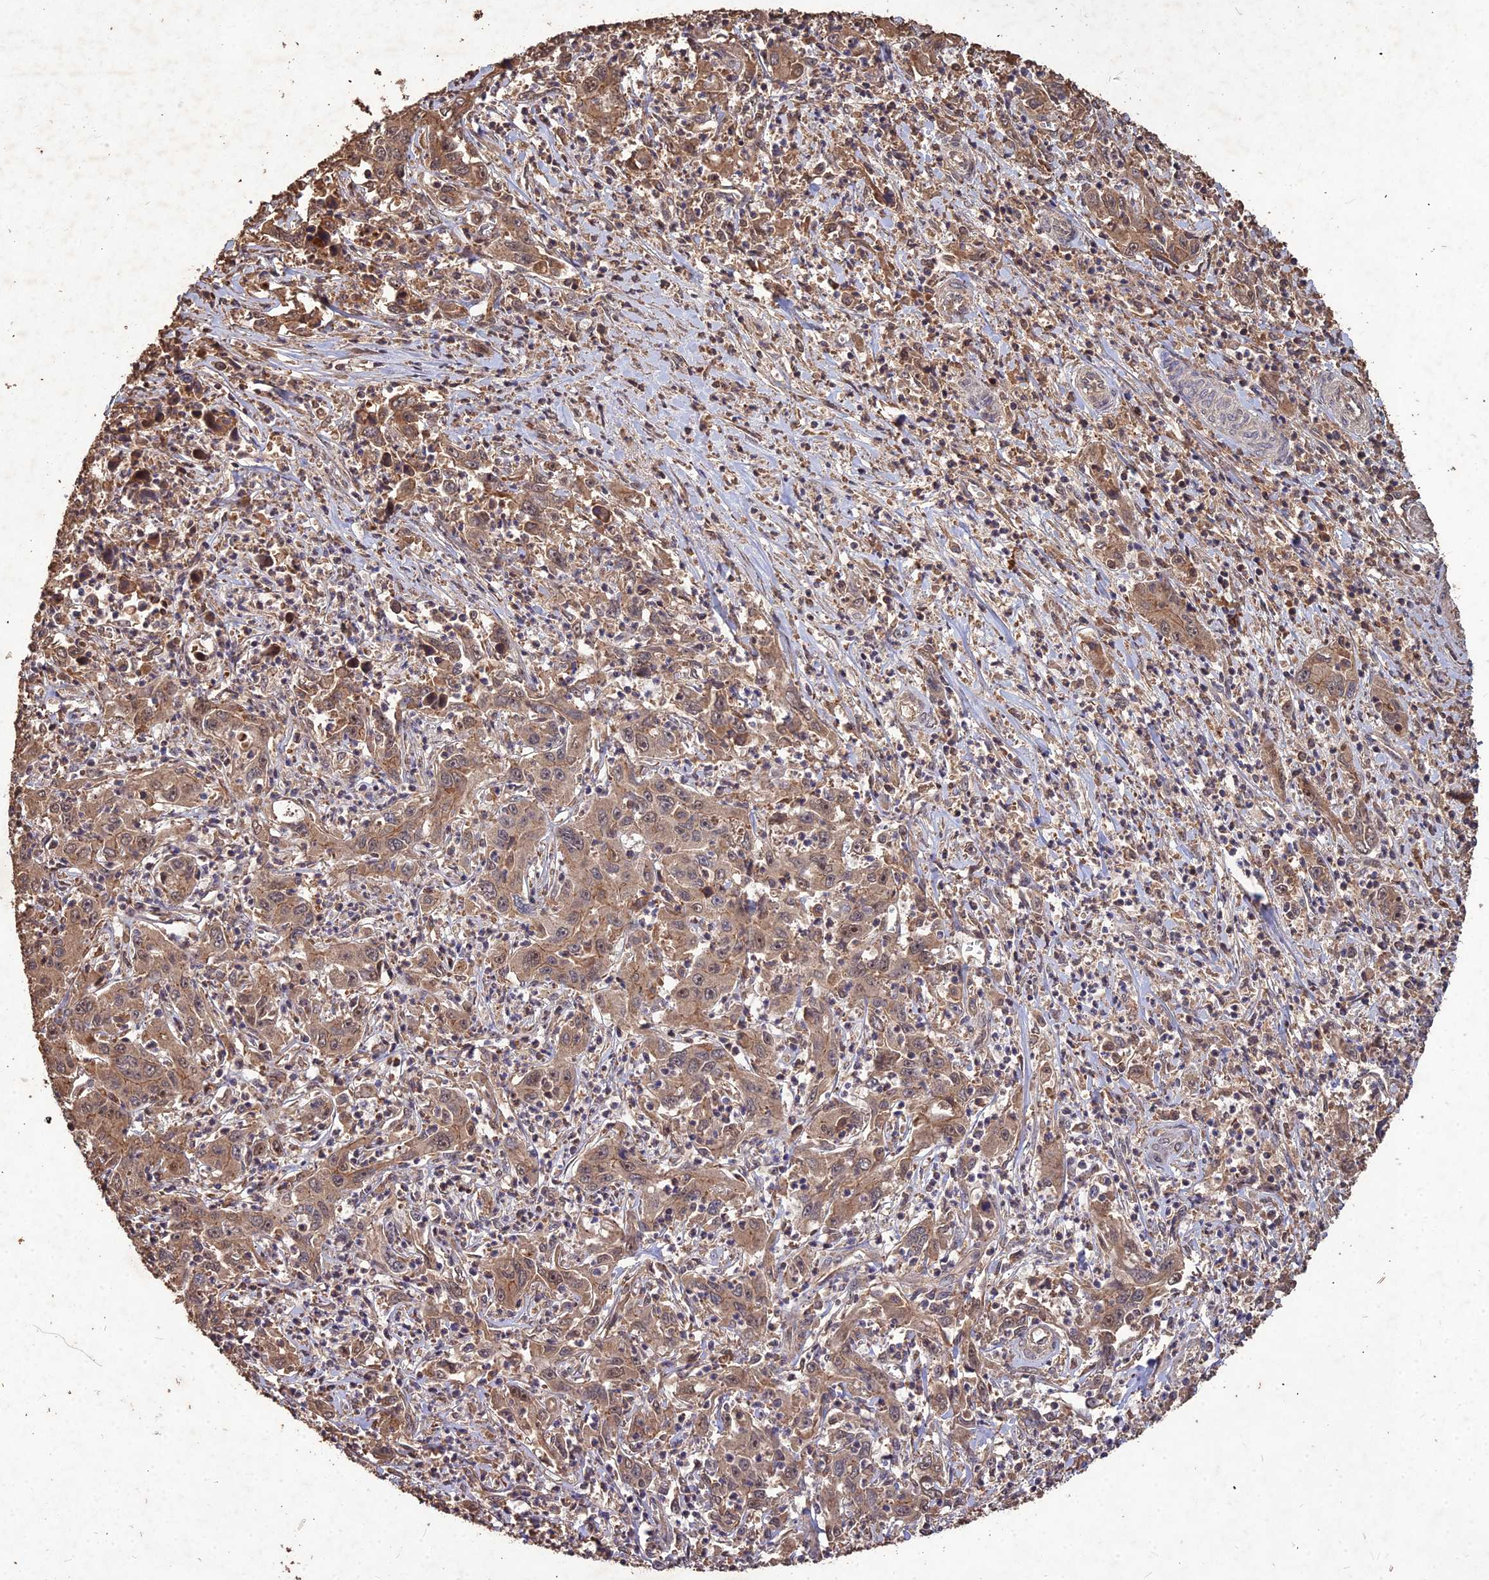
{"staining": {"intensity": "moderate", "quantity": ">75%", "location": "cytoplasmic/membranous,nuclear"}, "tissue": "liver cancer", "cell_type": "Tumor cells", "image_type": "cancer", "snomed": [{"axis": "morphology", "description": "Carcinoma, Hepatocellular, NOS"}, {"axis": "topography", "description": "Liver"}], "caption": "This histopathology image demonstrates hepatocellular carcinoma (liver) stained with immunohistochemistry (IHC) to label a protein in brown. The cytoplasmic/membranous and nuclear of tumor cells show moderate positivity for the protein. Nuclei are counter-stained blue.", "gene": "SYMPK", "patient": {"sex": "male", "age": 63}}